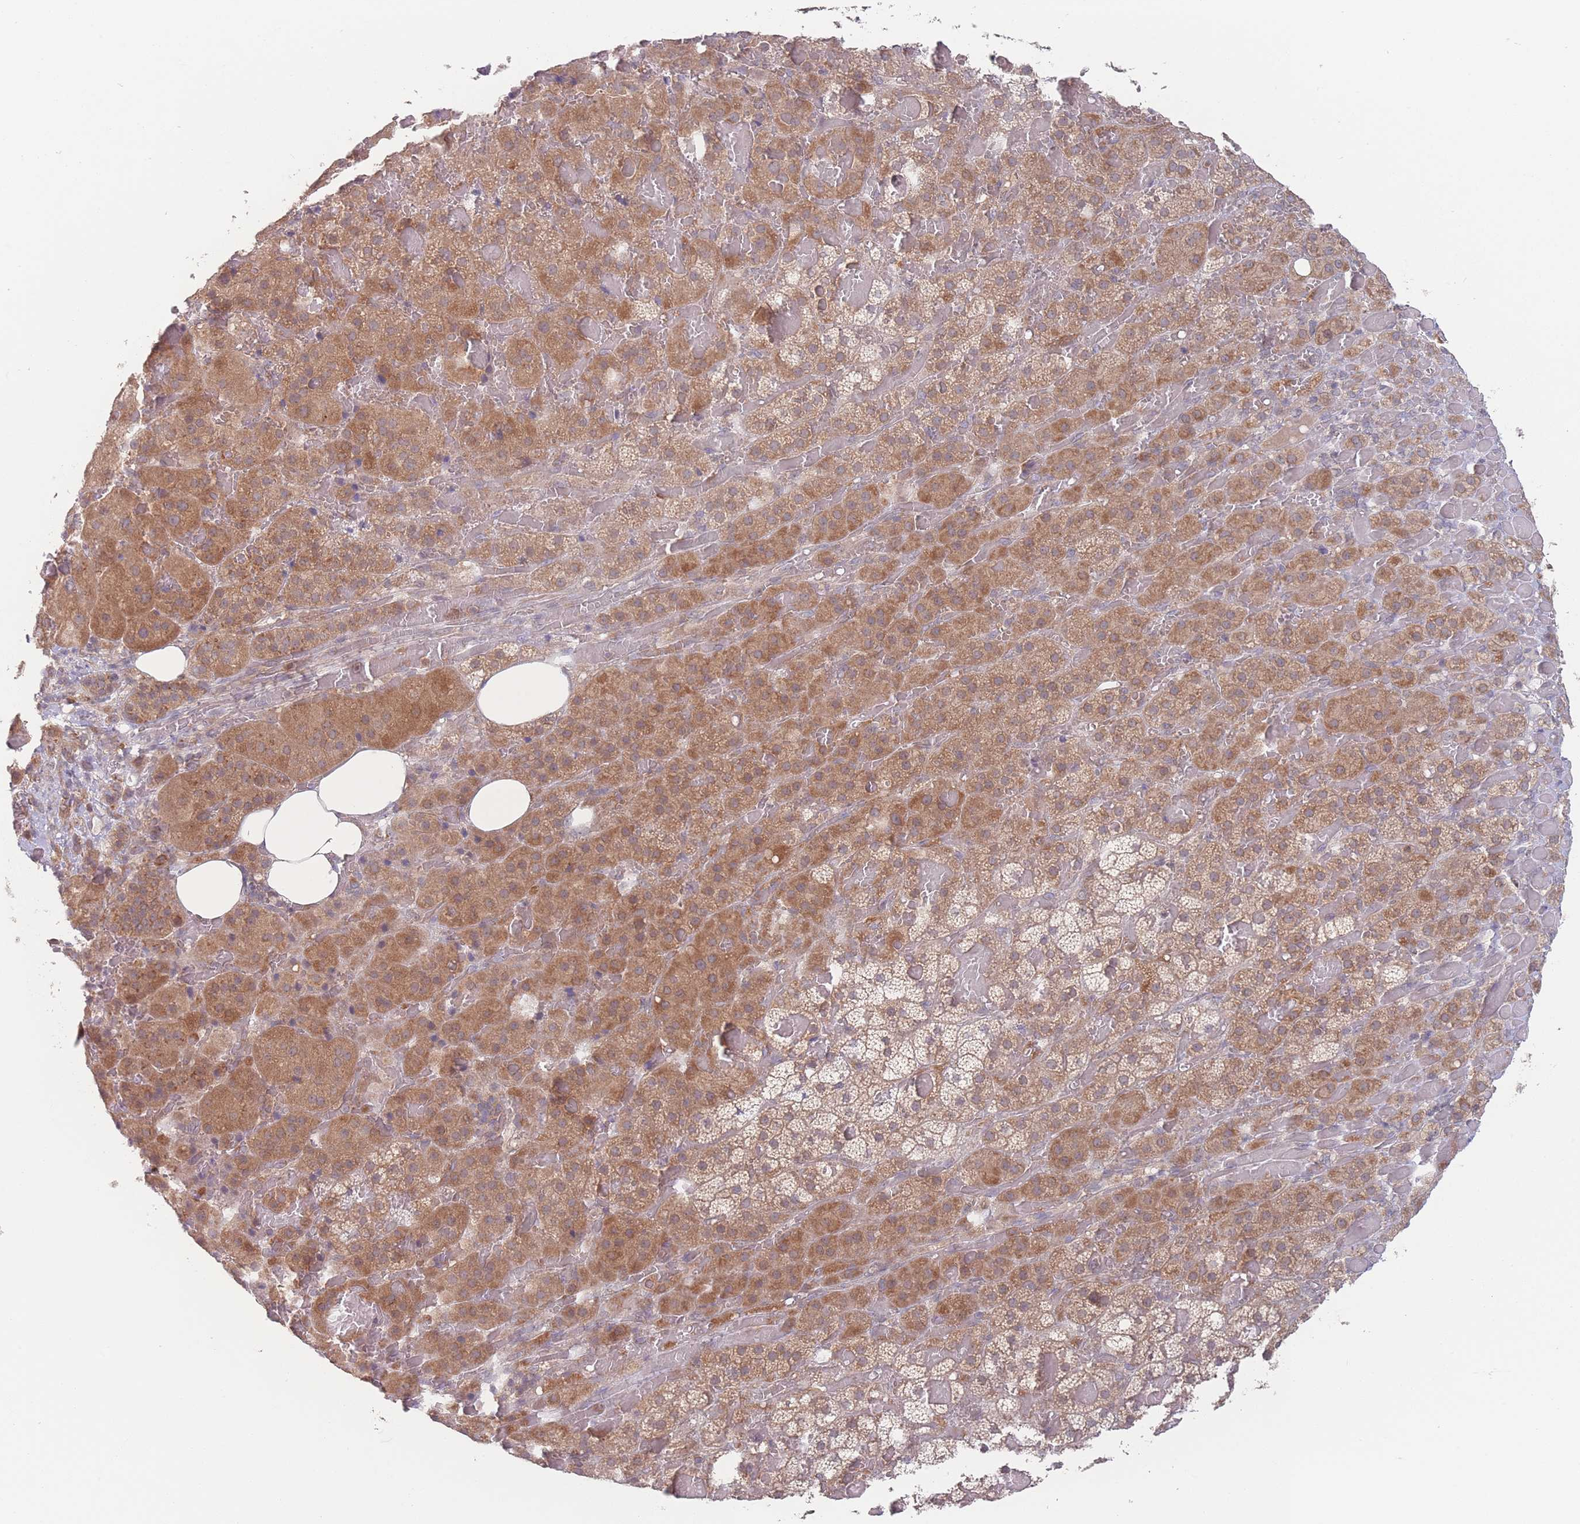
{"staining": {"intensity": "moderate", "quantity": ">75%", "location": "cytoplasmic/membranous"}, "tissue": "adrenal gland", "cell_type": "Glandular cells", "image_type": "normal", "snomed": [{"axis": "morphology", "description": "Normal tissue, NOS"}, {"axis": "topography", "description": "Adrenal gland"}], "caption": "This photomicrograph demonstrates immunohistochemistry staining of normal adrenal gland, with medium moderate cytoplasmic/membranous expression in about >75% of glandular cells.", "gene": "PPM1A", "patient": {"sex": "female", "age": 59}}